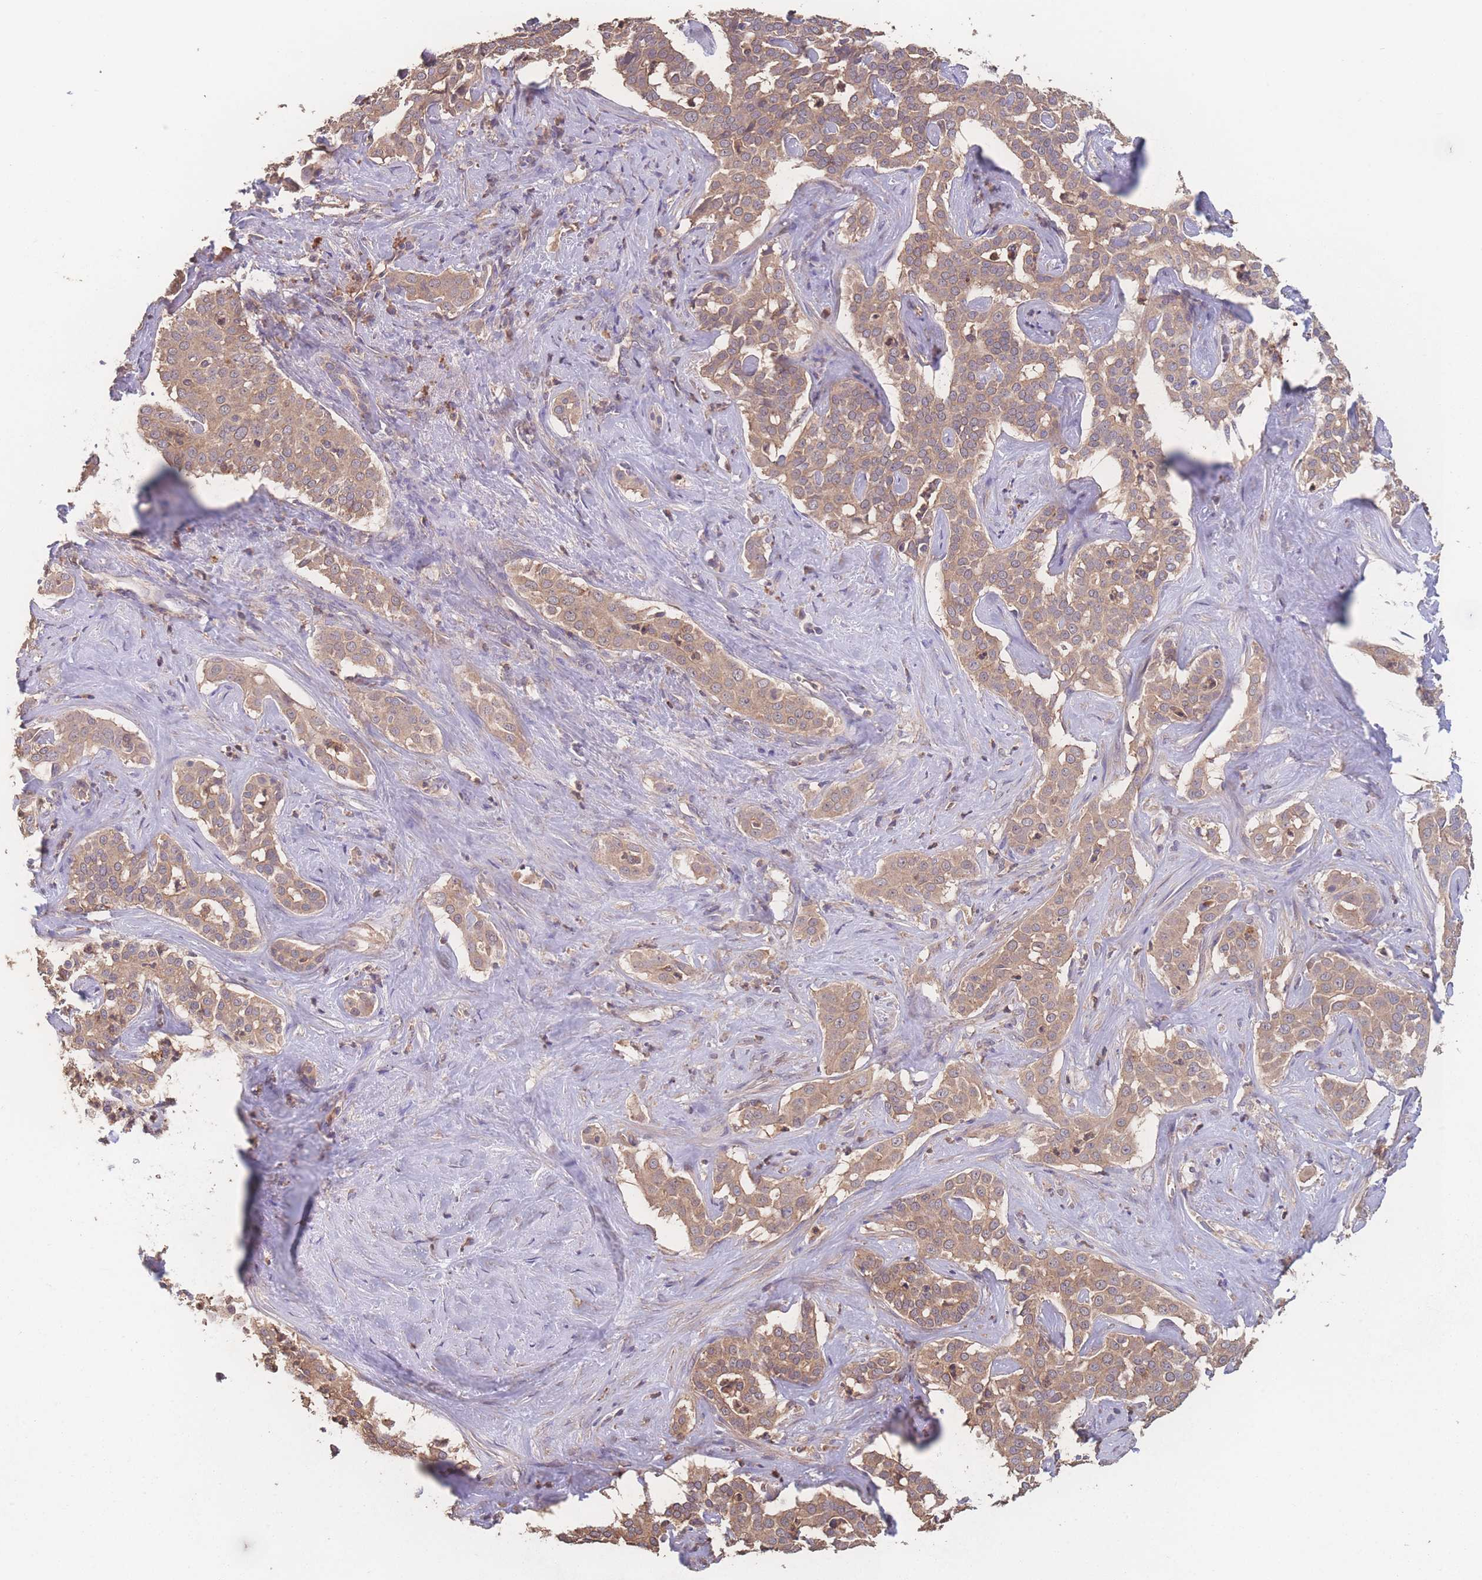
{"staining": {"intensity": "moderate", "quantity": "<25%", "location": "cytoplasmic/membranous"}, "tissue": "liver cancer", "cell_type": "Tumor cells", "image_type": "cancer", "snomed": [{"axis": "morphology", "description": "Cholangiocarcinoma"}, {"axis": "topography", "description": "Liver"}], "caption": "Protein expression analysis of cholangiocarcinoma (liver) demonstrates moderate cytoplasmic/membranous positivity in about <25% of tumor cells.", "gene": "ATXN10", "patient": {"sex": "male", "age": 67}}